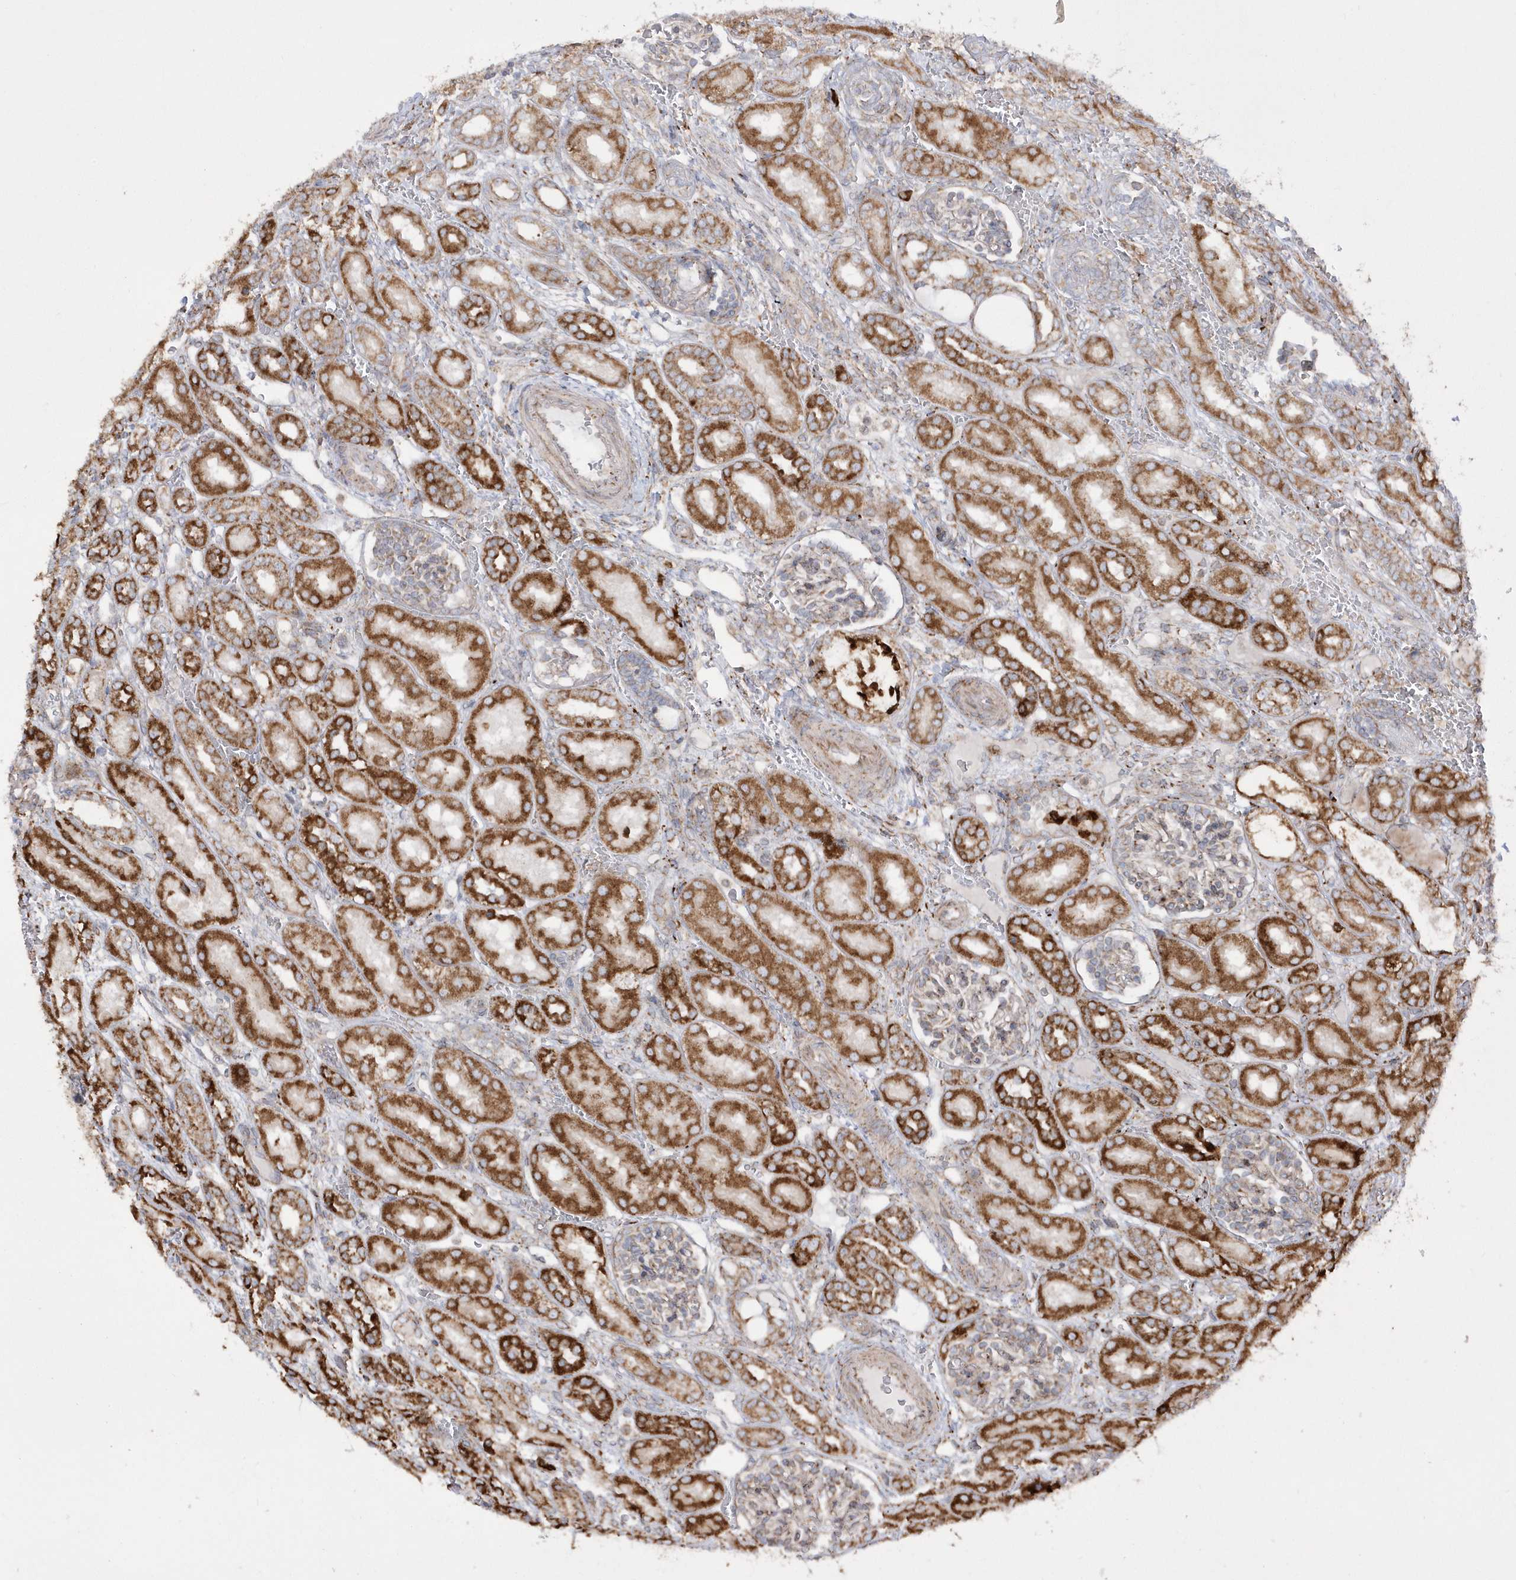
{"staining": {"intensity": "moderate", "quantity": "<25%", "location": "cytoplasmic/membranous"}, "tissue": "kidney", "cell_type": "Cells in glomeruli", "image_type": "normal", "snomed": [{"axis": "morphology", "description": "Normal tissue, NOS"}, {"axis": "morphology", "description": "Neoplasm, malignant, NOS"}, {"axis": "topography", "description": "Kidney"}], "caption": "Immunohistochemical staining of benign human kidney demonstrates <25% levels of moderate cytoplasmic/membranous protein positivity in approximately <25% of cells in glomeruli.", "gene": "SH3BP2", "patient": {"sex": "female", "age": 1}}